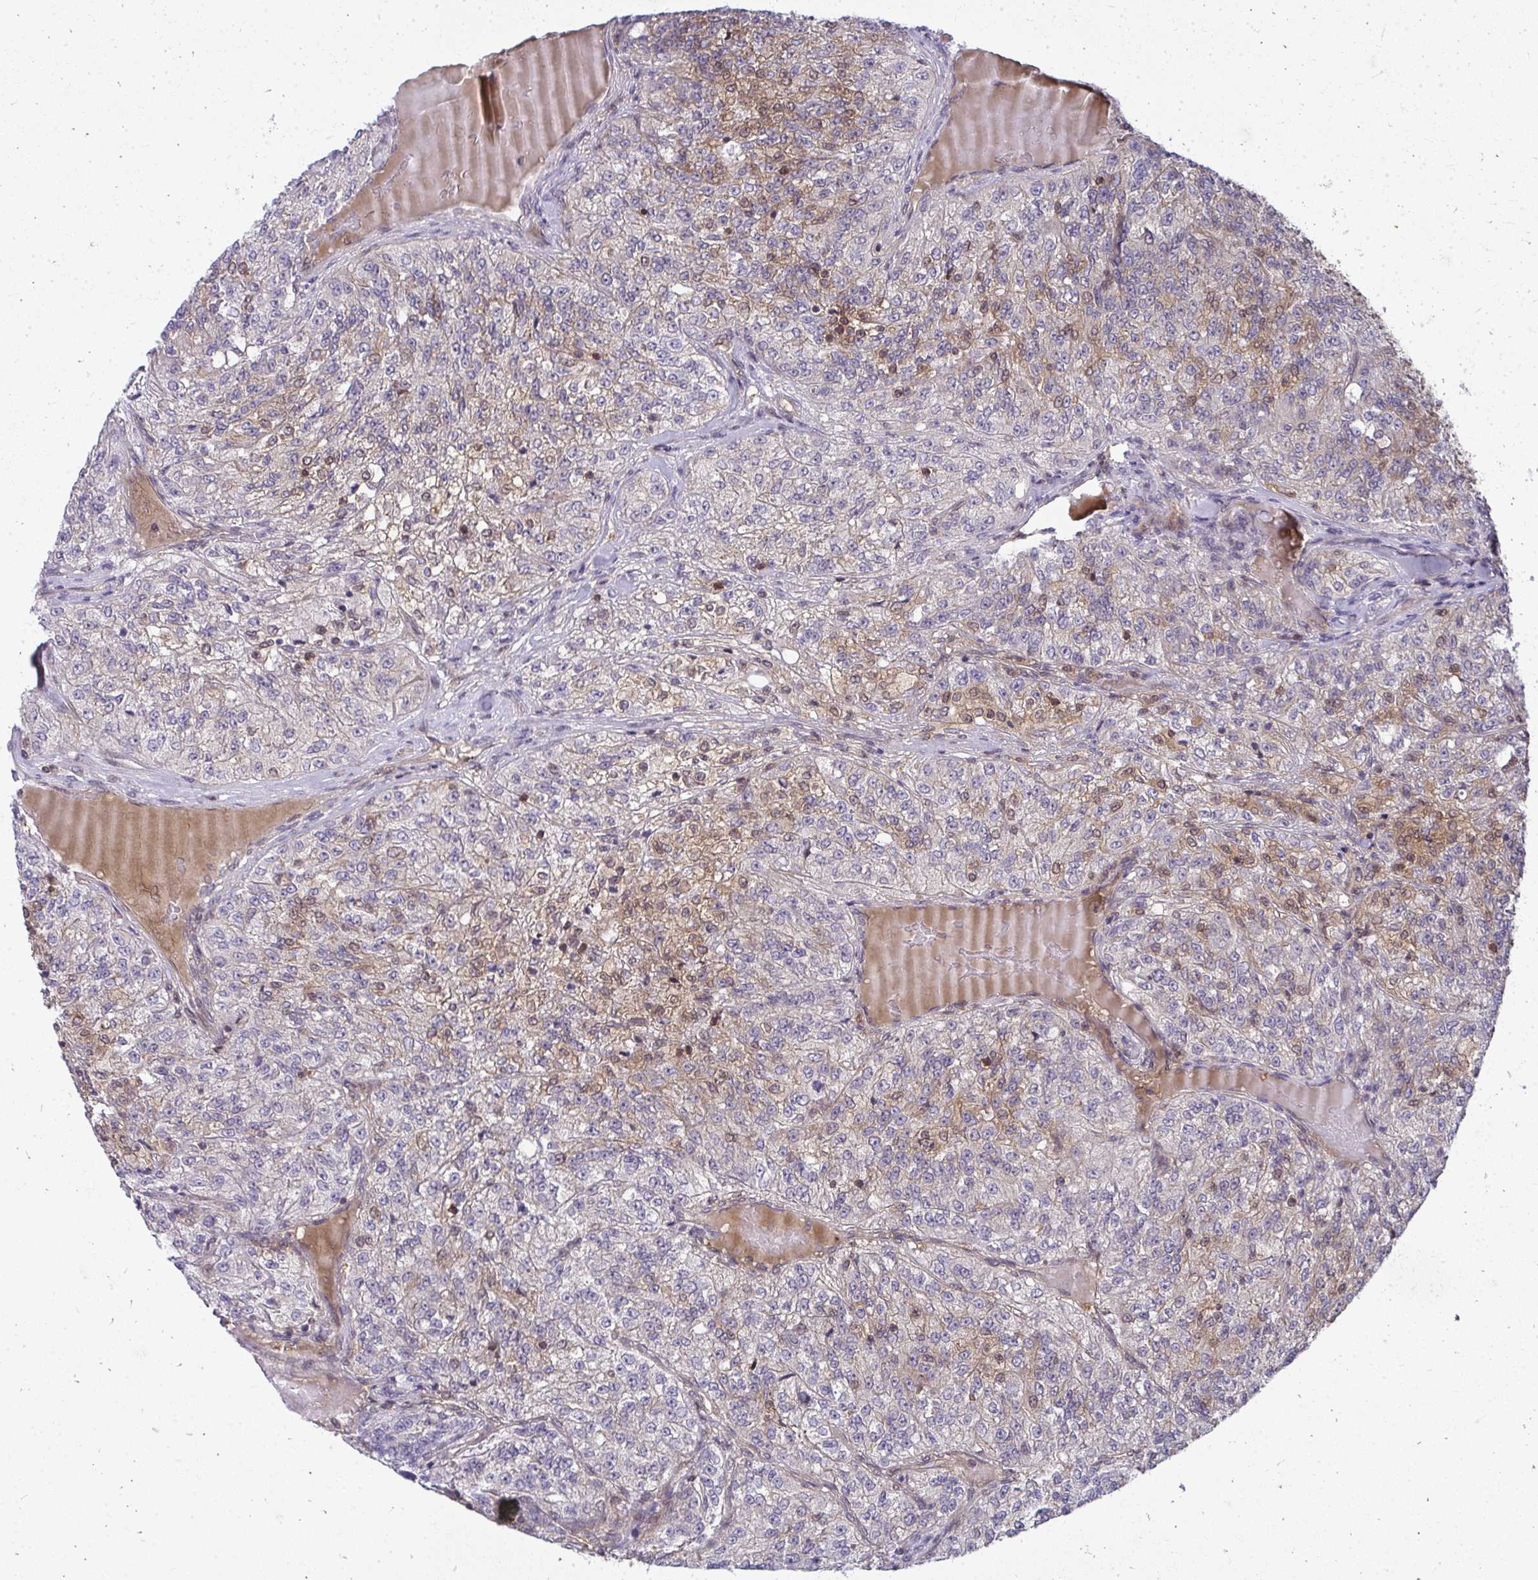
{"staining": {"intensity": "moderate", "quantity": "<25%", "location": "cytoplasmic/membranous,nuclear"}, "tissue": "renal cancer", "cell_type": "Tumor cells", "image_type": "cancer", "snomed": [{"axis": "morphology", "description": "Adenocarcinoma, NOS"}, {"axis": "topography", "description": "Kidney"}], "caption": "The histopathology image demonstrates staining of renal adenocarcinoma, revealing moderate cytoplasmic/membranous and nuclear protein staining (brown color) within tumor cells.", "gene": "HDHD2", "patient": {"sex": "female", "age": 63}}